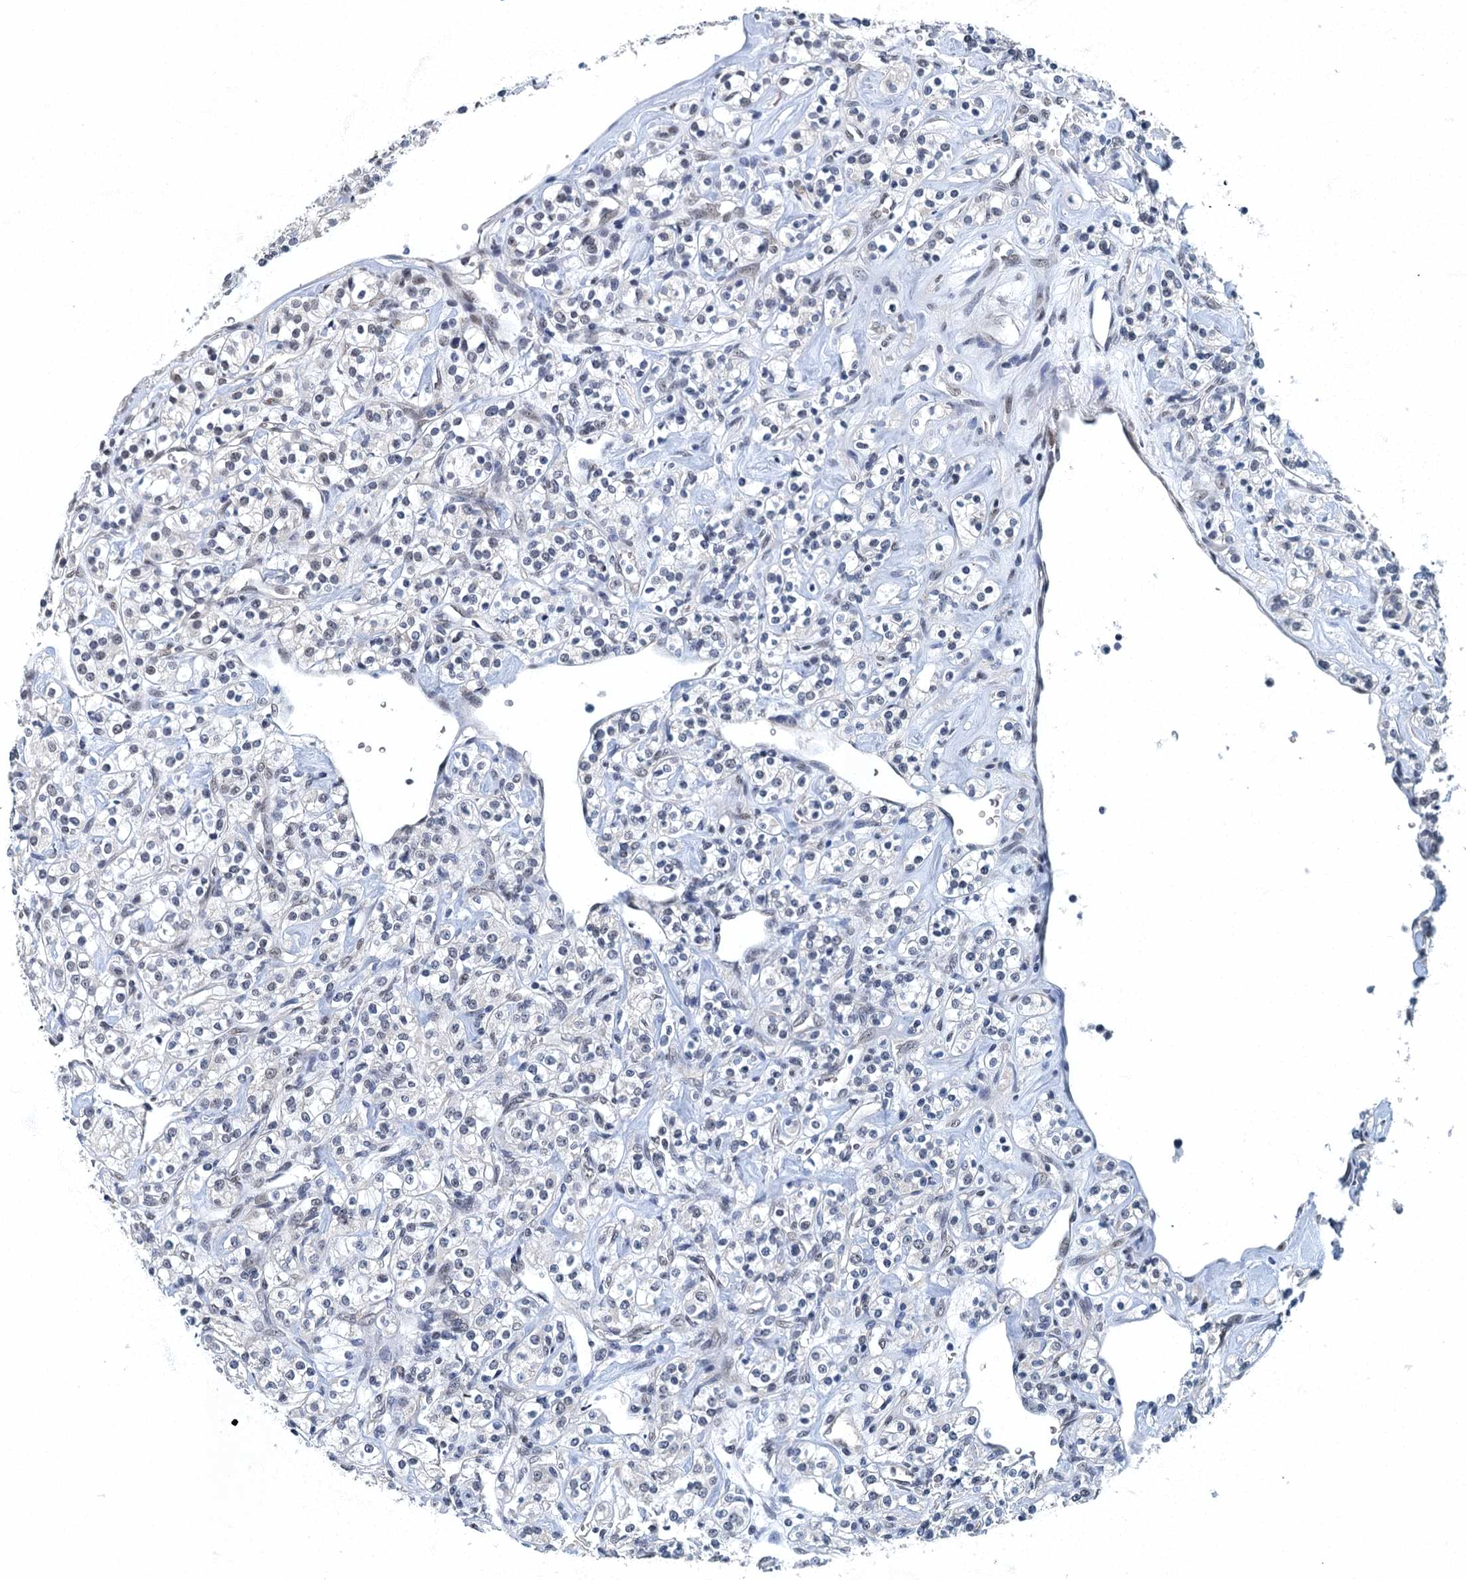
{"staining": {"intensity": "negative", "quantity": "none", "location": "none"}, "tissue": "renal cancer", "cell_type": "Tumor cells", "image_type": "cancer", "snomed": [{"axis": "morphology", "description": "Adenocarcinoma, NOS"}, {"axis": "topography", "description": "Kidney"}], "caption": "This is an IHC histopathology image of human renal adenocarcinoma. There is no positivity in tumor cells.", "gene": "GADL1", "patient": {"sex": "male", "age": 77}}